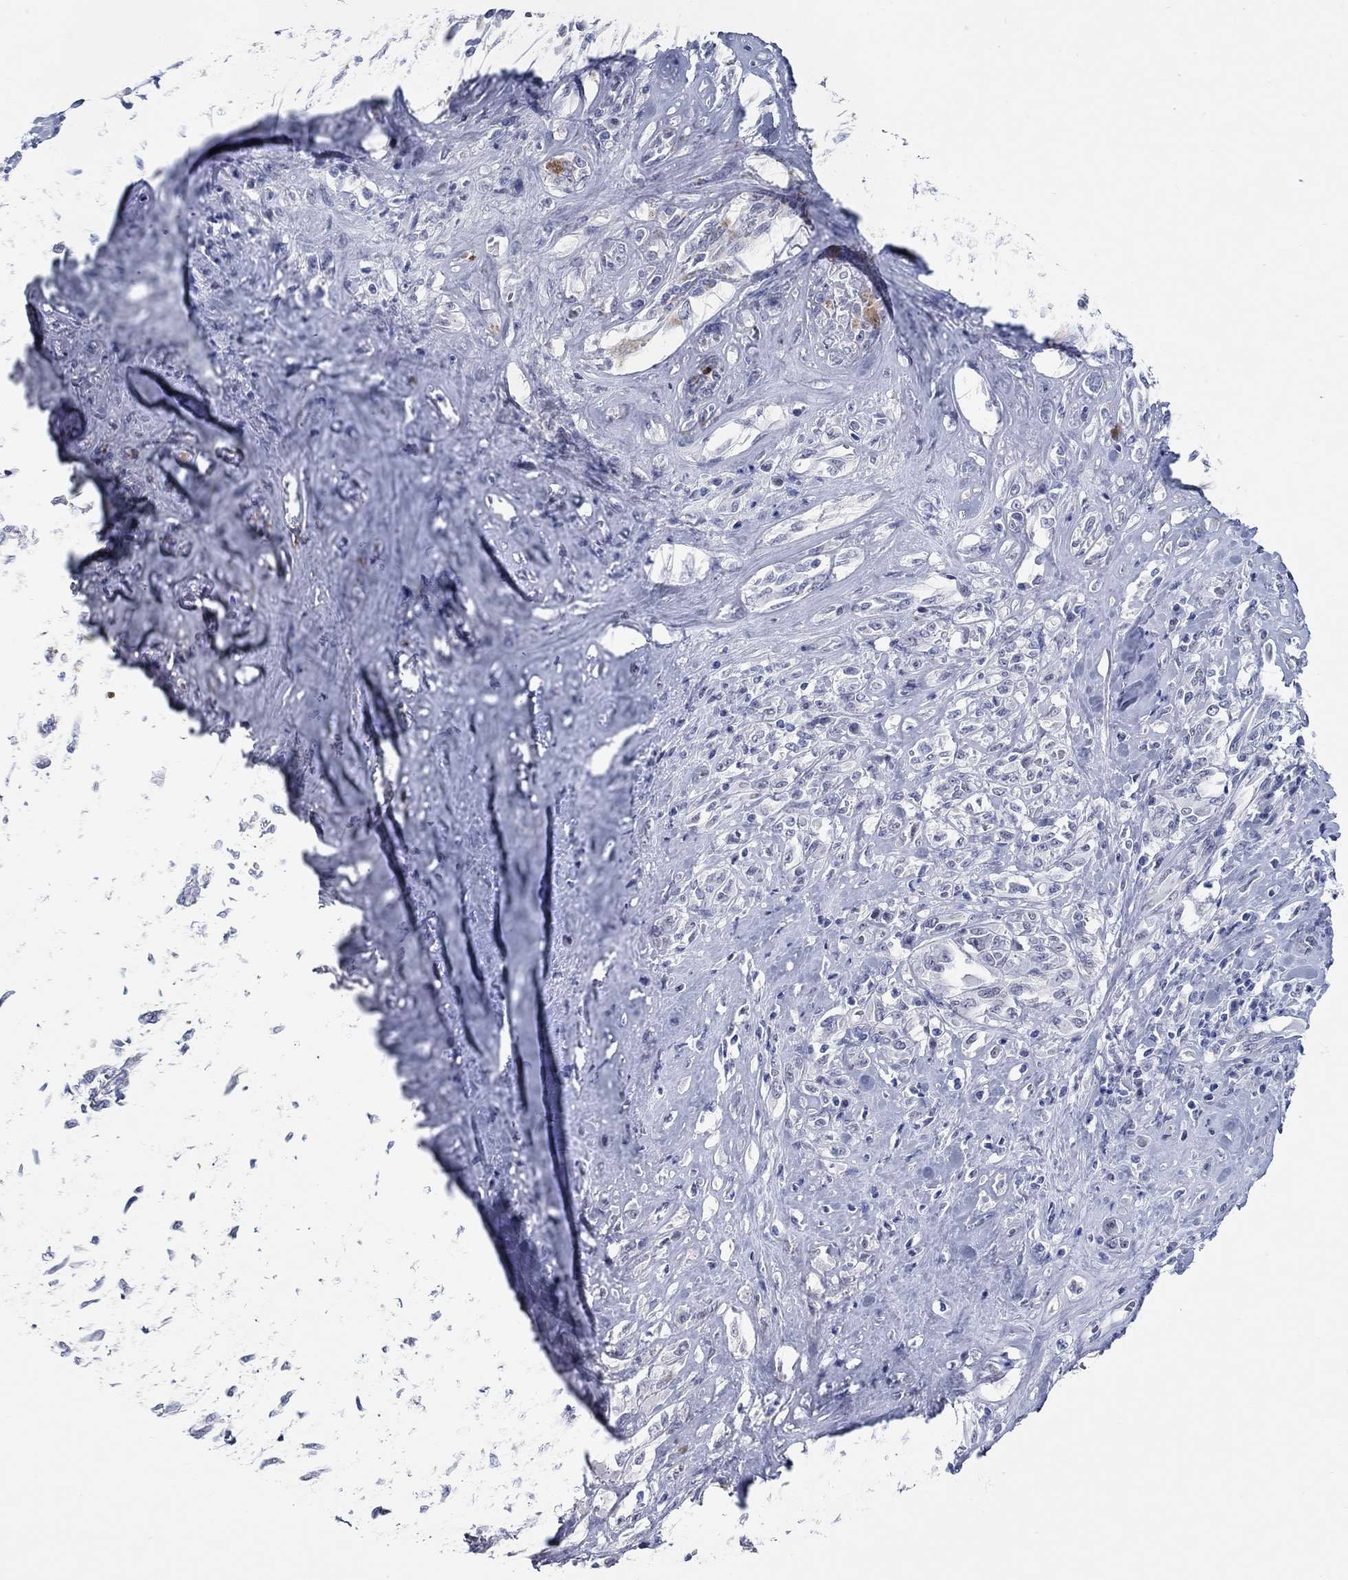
{"staining": {"intensity": "negative", "quantity": "none", "location": "none"}, "tissue": "melanoma", "cell_type": "Tumor cells", "image_type": "cancer", "snomed": [{"axis": "morphology", "description": "Malignant melanoma, NOS"}, {"axis": "topography", "description": "Skin"}], "caption": "There is no significant positivity in tumor cells of melanoma.", "gene": "WASF3", "patient": {"sex": "female", "age": 91}}